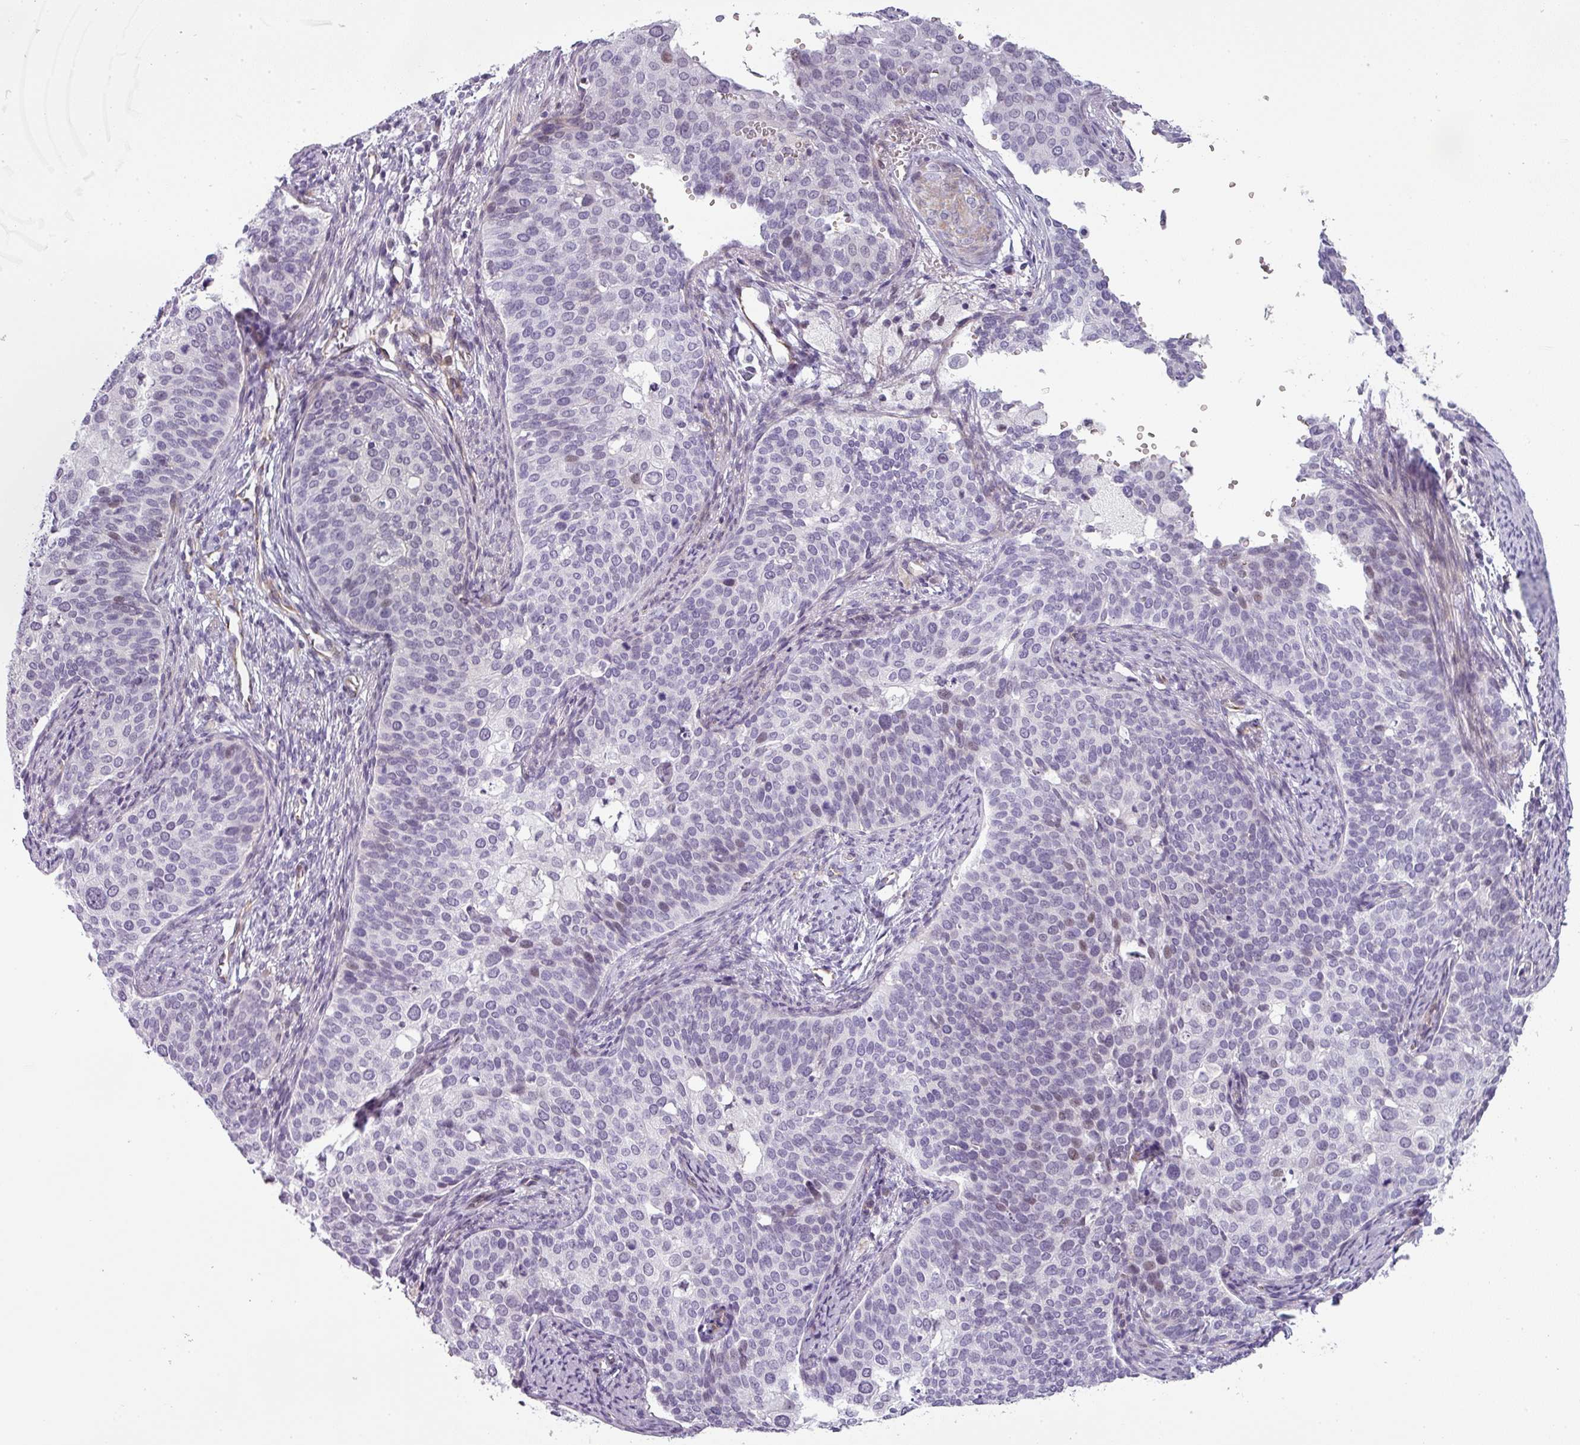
{"staining": {"intensity": "negative", "quantity": "none", "location": "none"}, "tissue": "cervical cancer", "cell_type": "Tumor cells", "image_type": "cancer", "snomed": [{"axis": "morphology", "description": "Squamous cell carcinoma, NOS"}, {"axis": "topography", "description": "Cervix"}], "caption": "Human squamous cell carcinoma (cervical) stained for a protein using immunohistochemistry displays no positivity in tumor cells.", "gene": "CHRDL1", "patient": {"sex": "female", "age": 44}}